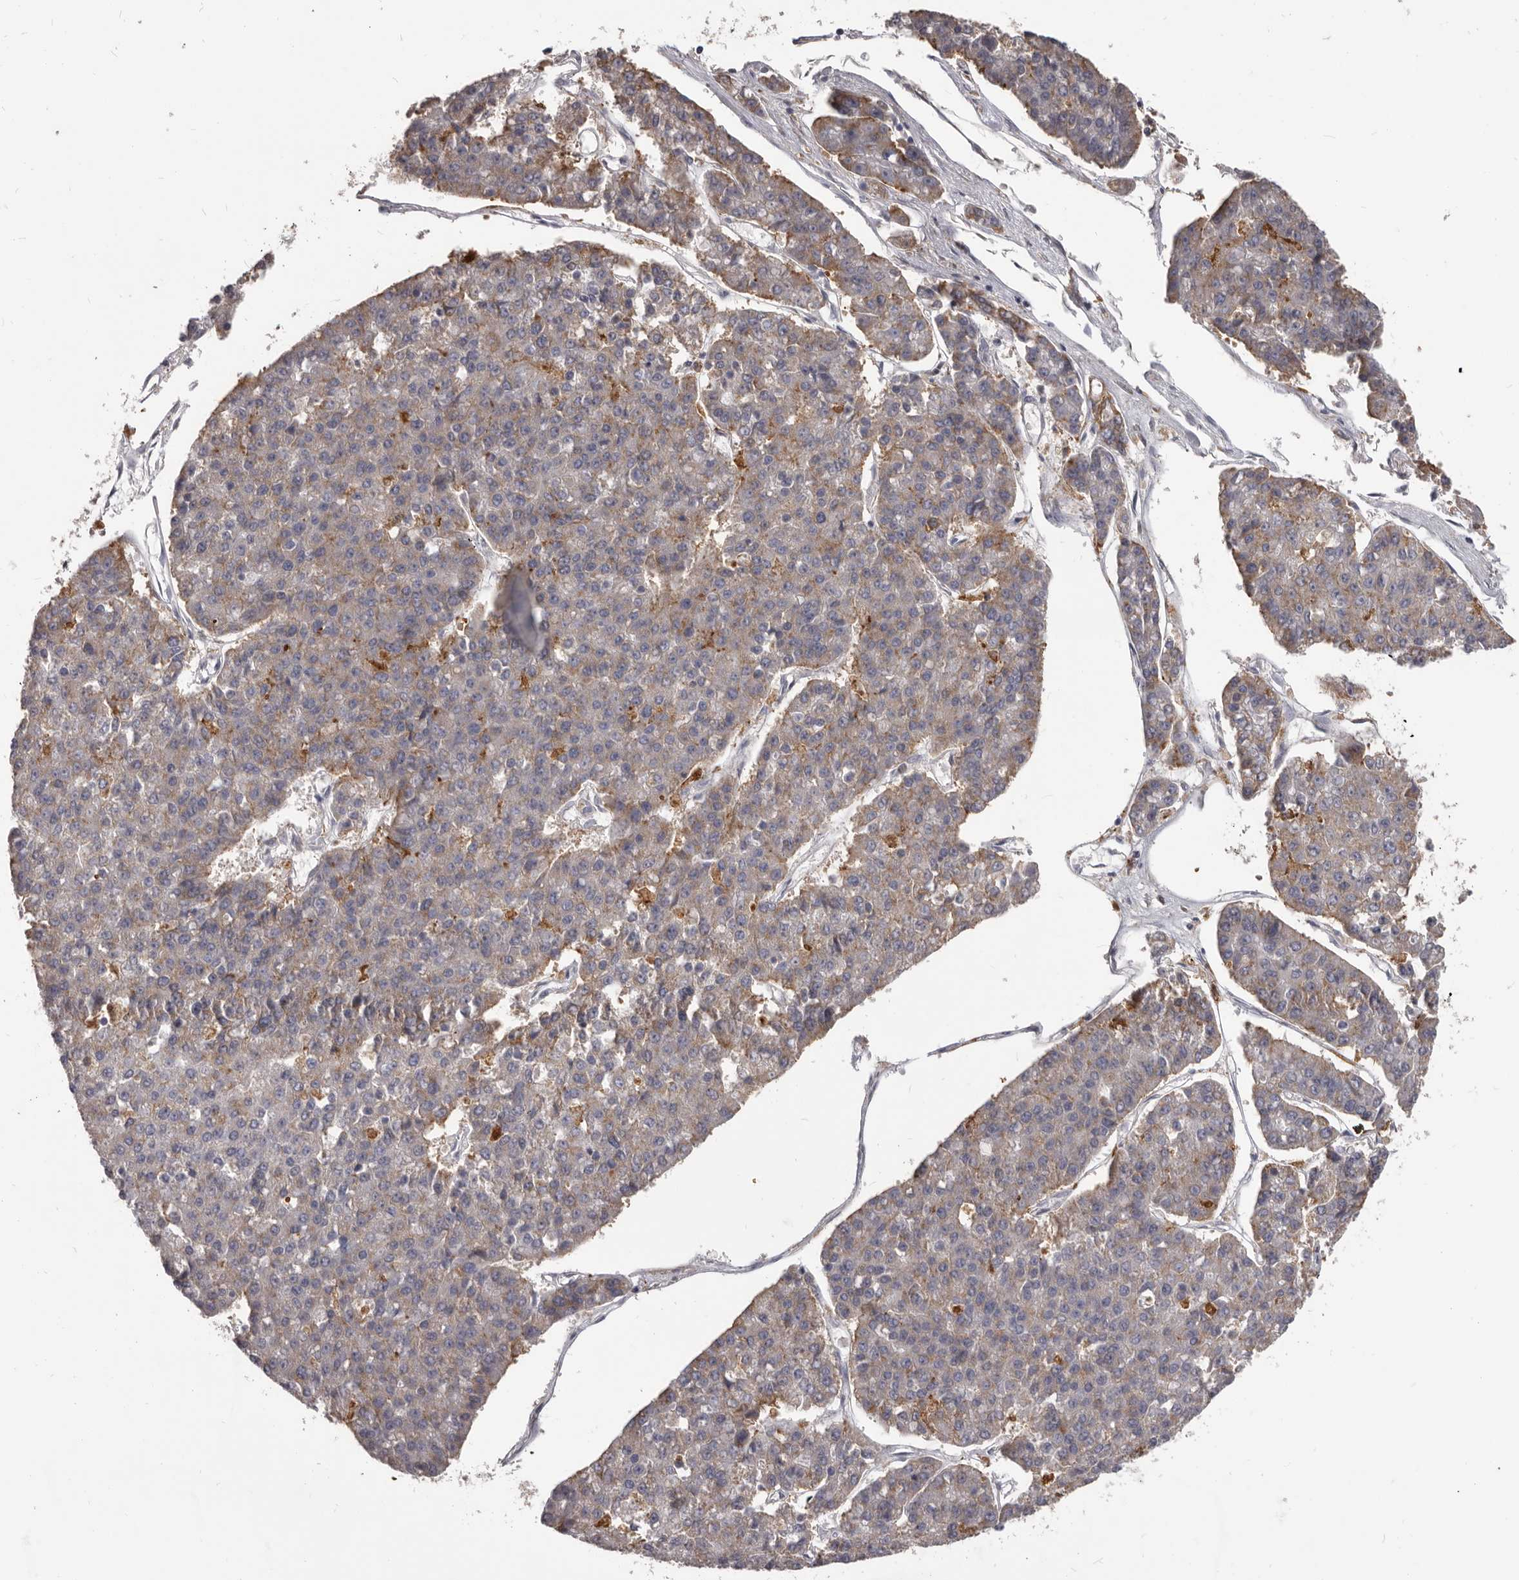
{"staining": {"intensity": "weak", "quantity": "25%-75%", "location": "cytoplasmic/membranous"}, "tissue": "pancreatic cancer", "cell_type": "Tumor cells", "image_type": "cancer", "snomed": [{"axis": "morphology", "description": "Adenocarcinoma, NOS"}, {"axis": "topography", "description": "Pancreas"}], "caption": "Tumor cells demonstrate weak cytoplasmic/membranous staining in about 25%-75% of cells in adenocarcinoma (pancreatic). The protein of interest is shown in brown color, while the nuclei are stained blue.", "gene": "PI4K2A", "patient": {"sex": "male", "age": 50}}